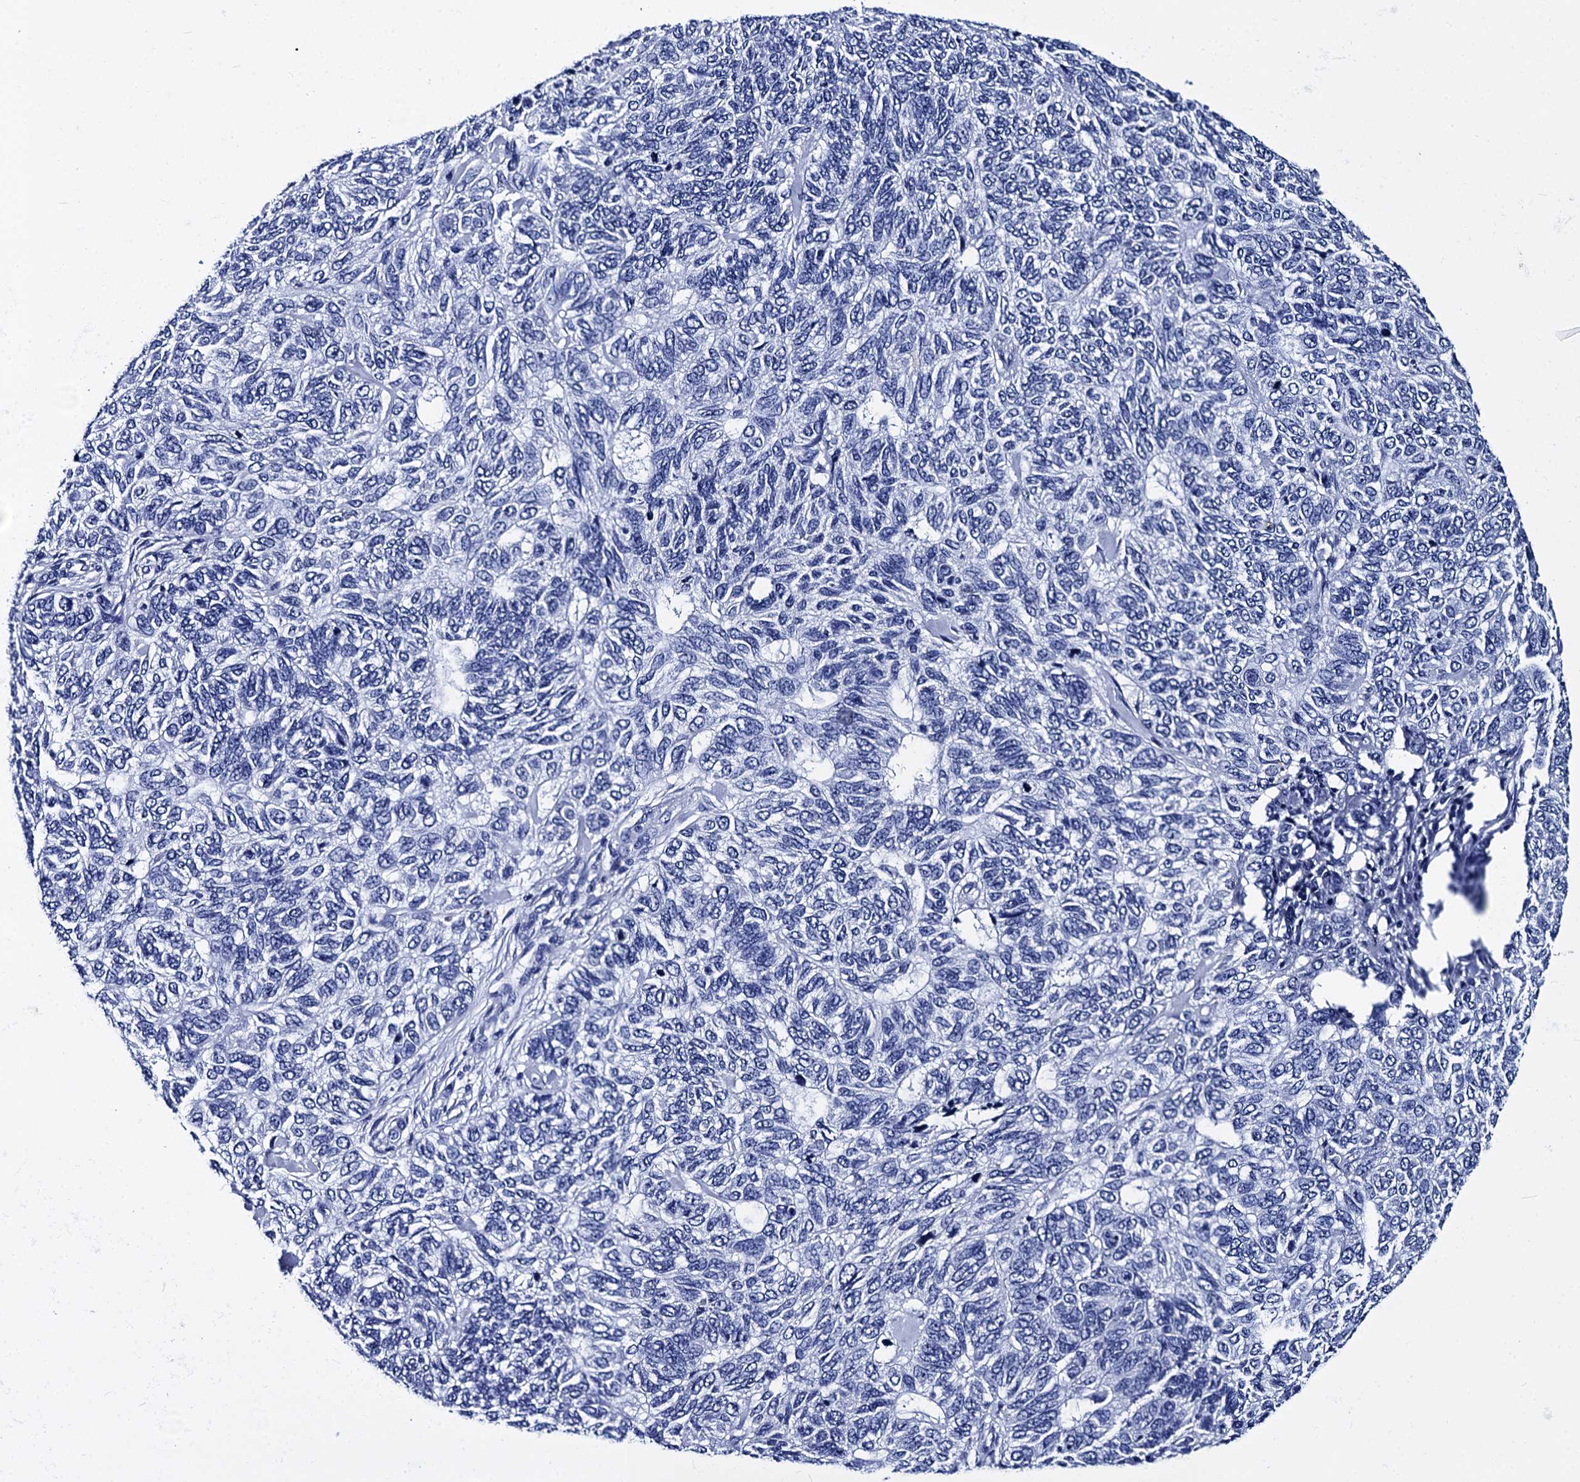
{"staining": {"intensity": "negative", "quantity": "none", "location": "none"}, "tissue": "skin cancer", "cell_type": "Tumor cells", "image_type": "cancer", "snomed": [{"axis": "morphology", "description": "Basal cell carcinoma"}, {"axis": "topography", "description": "Skin"}], "caption": "There is no significant expression in tumor cells of skin basal cell carcinoma.", "gene": "MYBPC3", "patient": {"sex": "female", "age": 65}}